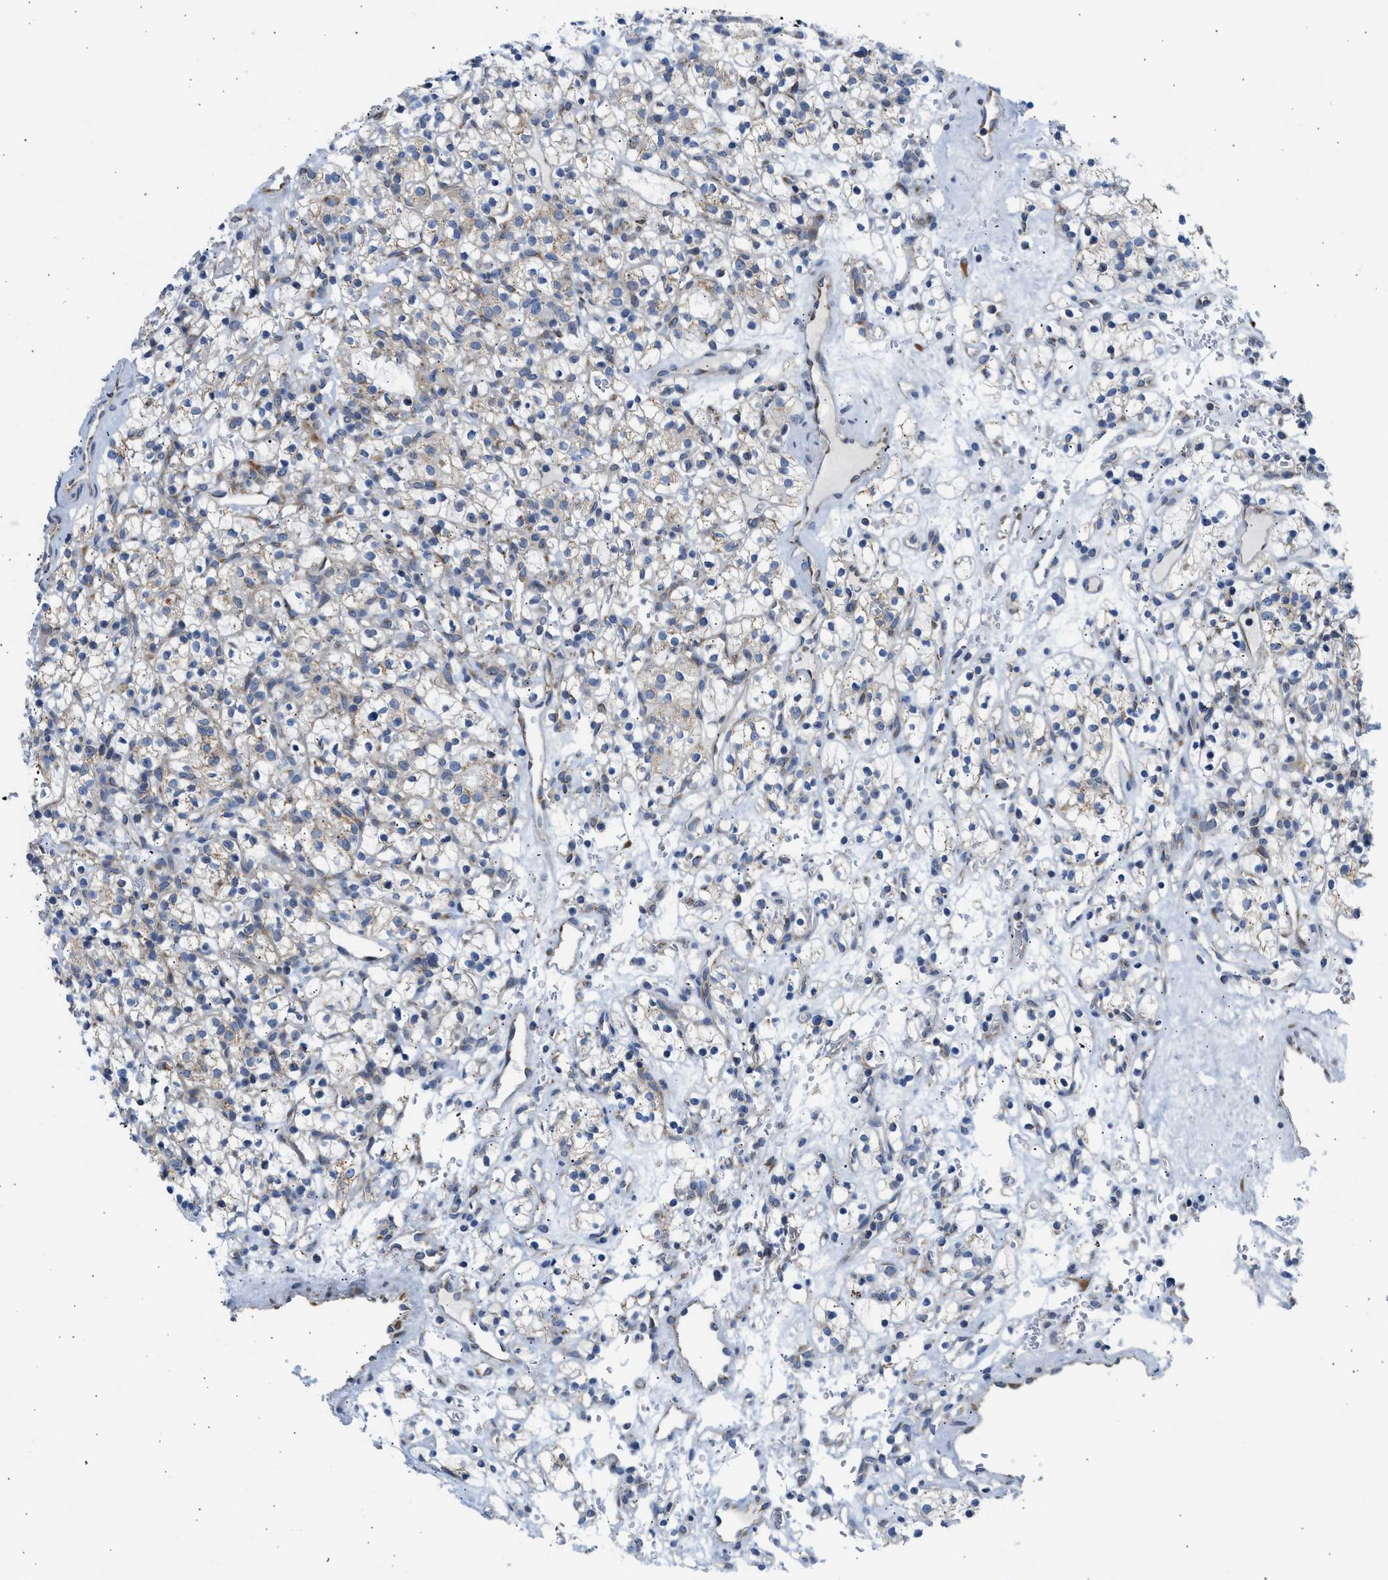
{"staining": {"intensity": "moderate", "quantity": "25%-75%", "location": "cytoplasmic/membranous"}, "tissue": "renal cancer", "cell_type": "Tumor cells", "image_type": "cancer", "snomed": [{"axis": "morphology", "description": "Adenocarcinoma, NOS"}, {"axis": "topography", "description": "Kidney"}], "caption": "Approximately 25%-75% of tumor cells in renal cancer exhibit moderate cytoplasmic/membranous protein expression as visualized by brown immunohistochemical staining.", "gene": "CAMKK2", "patient": {"sex": "female", "age": 57}}